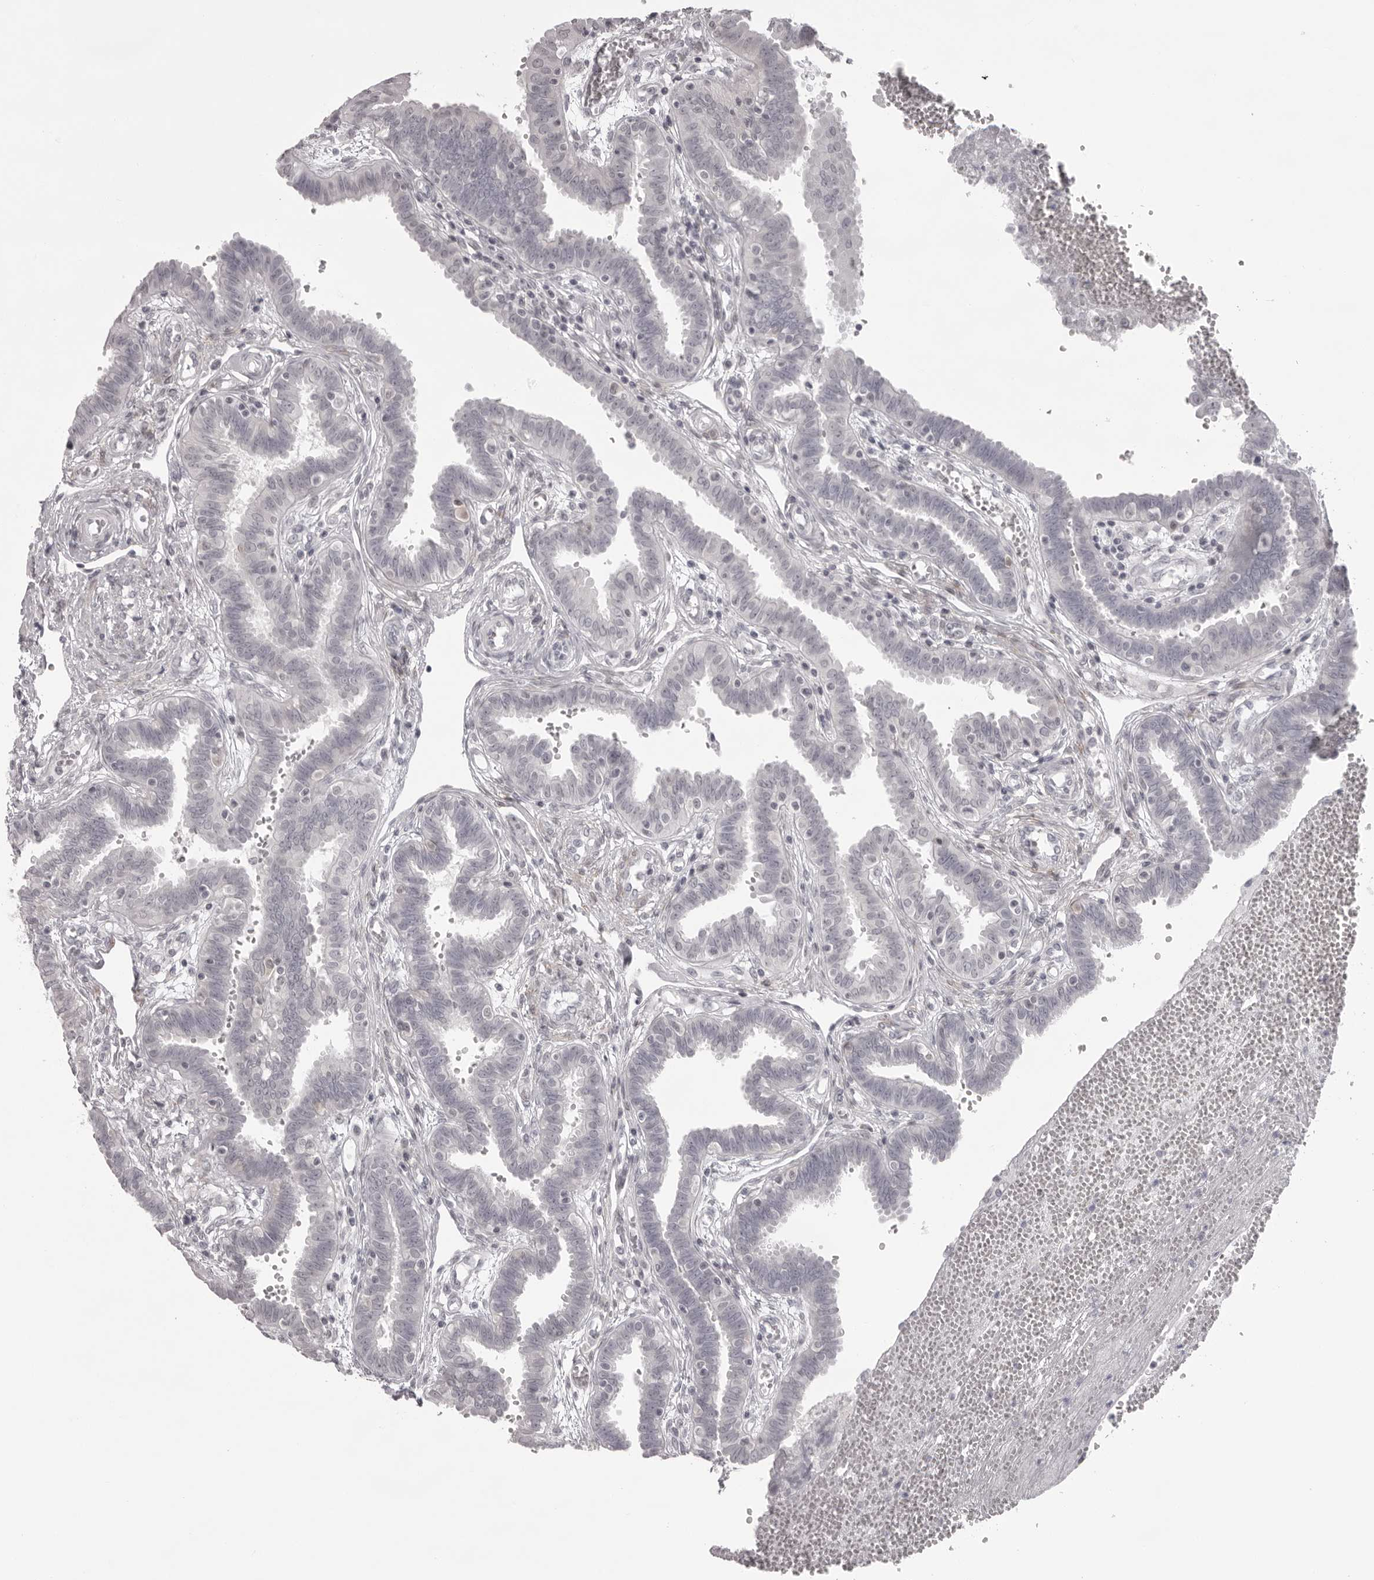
{"staining": {"intensity": "negative", "quantity": "none", "location": "none"}, "tissue": "fallopian tube", "cell_type": "Glandular cells", "image_type": "normal", "snomed": [{"axis": "morphology", "description": "Normal tissue, NOS"}, {"axis": "topography", "description": "Fallopian tube"}, {"axis": "topography", "description": "Placenta"}], "caption": "A high-resolution micrograph shows immunohistochemistry (IHC) staining of unremarkable fallopian tube, which exhibits no significant positivity in glandular cells.", "gene": "NUDT18", "patient": {"sex": "female", "age": 32}}